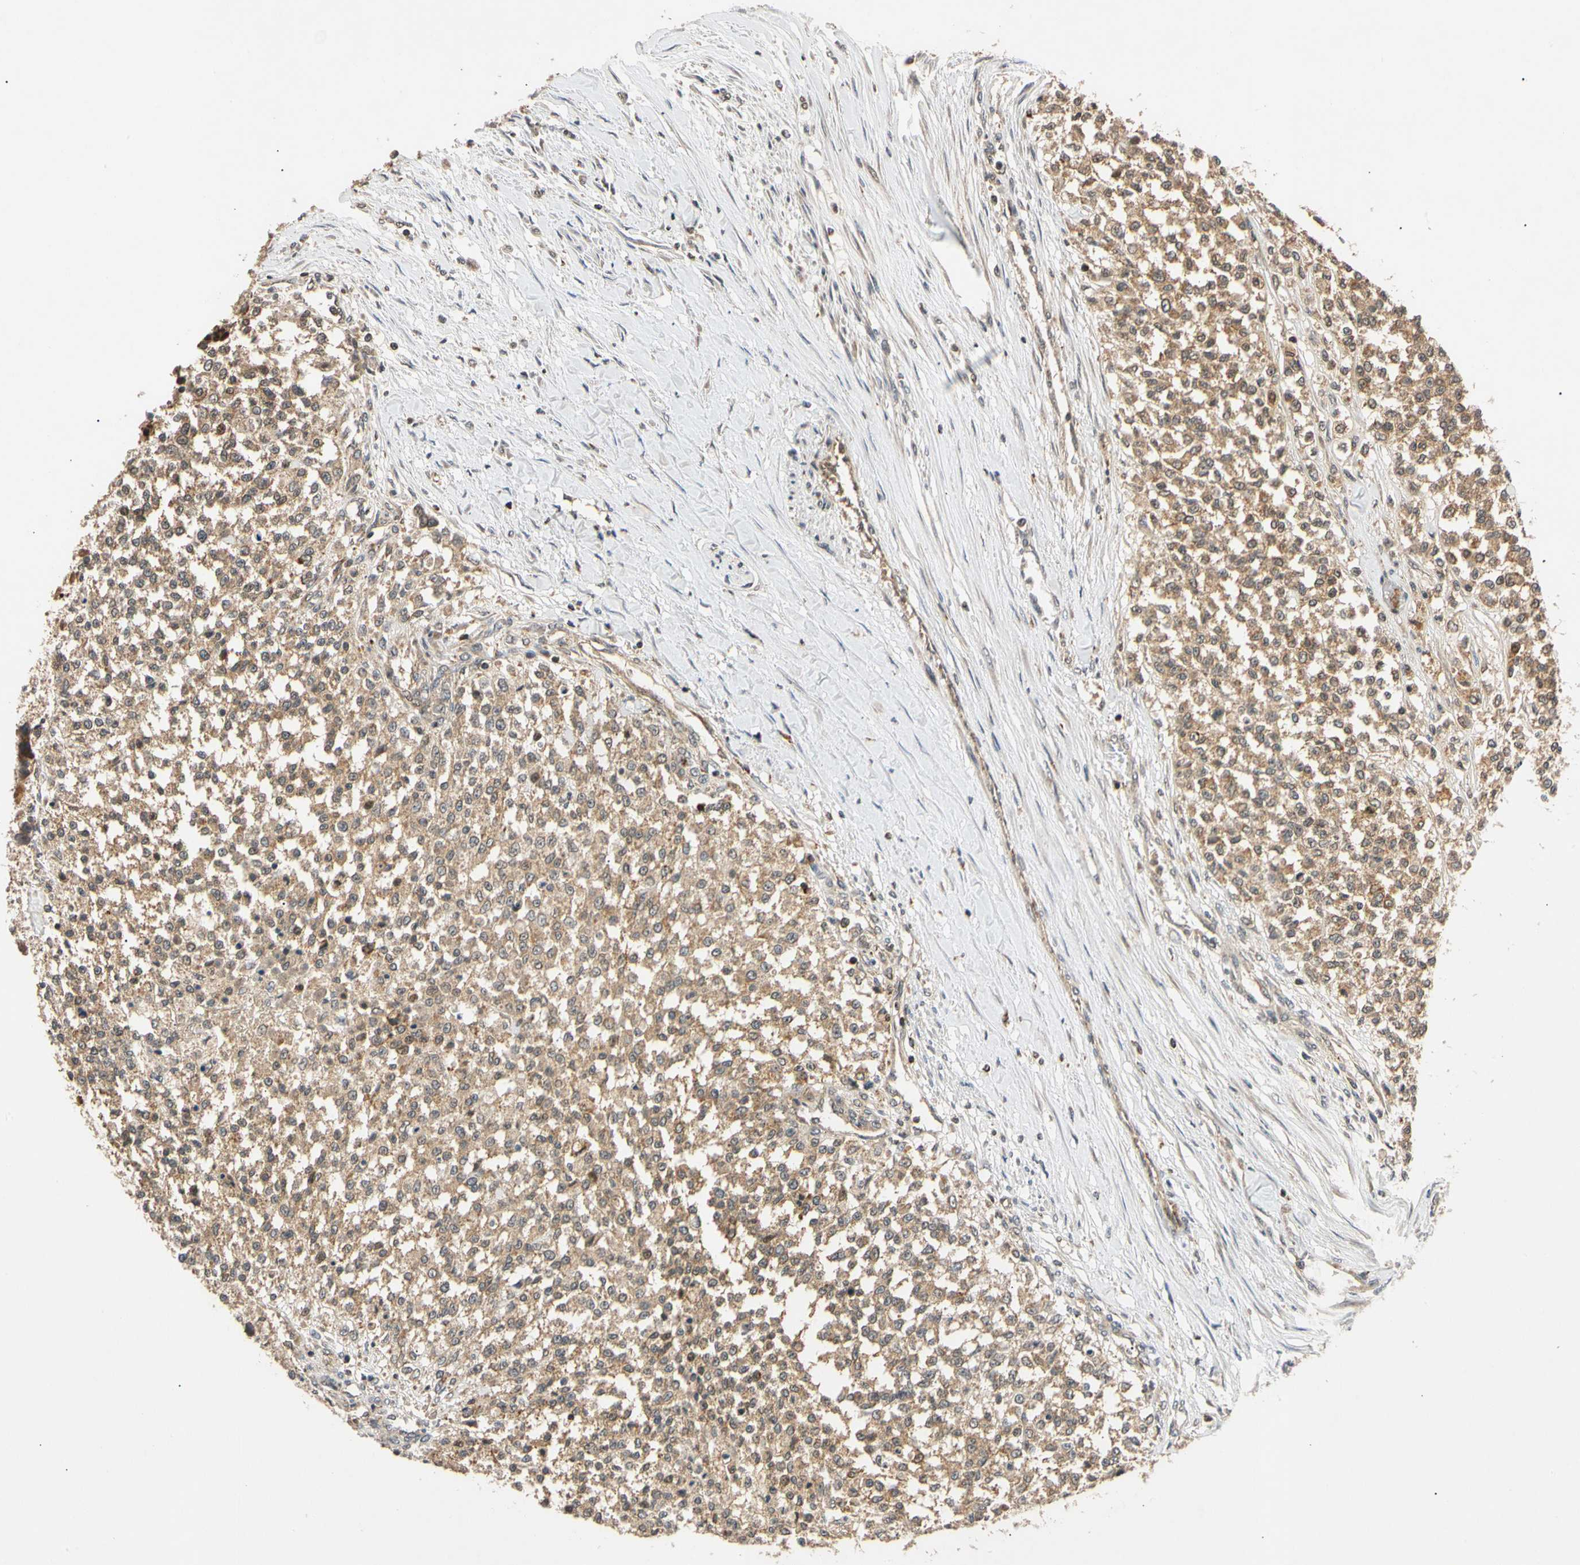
{"staining": {"intensity": "moderate", "quantity": ">75%", "location": "cytoplasmic/membranous"}, "tissue": "testis cancer", "cell_type": "Tumor cells", "image_type": "cancer", "snomed": [{"axis": "morphology", "description": "Seminoma, NOS"}, {"axis": "topography", "description": "Testis"}], "caption": "Testis cancer stained for a protein displays moderate cytoplasmic/membranous positivity in tumor cells. The protein is stained brown, and the nuclei are stained in blue (DAB (3,3'-diaminobenzidine) IHC with brightfield microscopy, high magnification).", "gene": "MRPS22", "patient": {"sex": "male", "age": 59}}